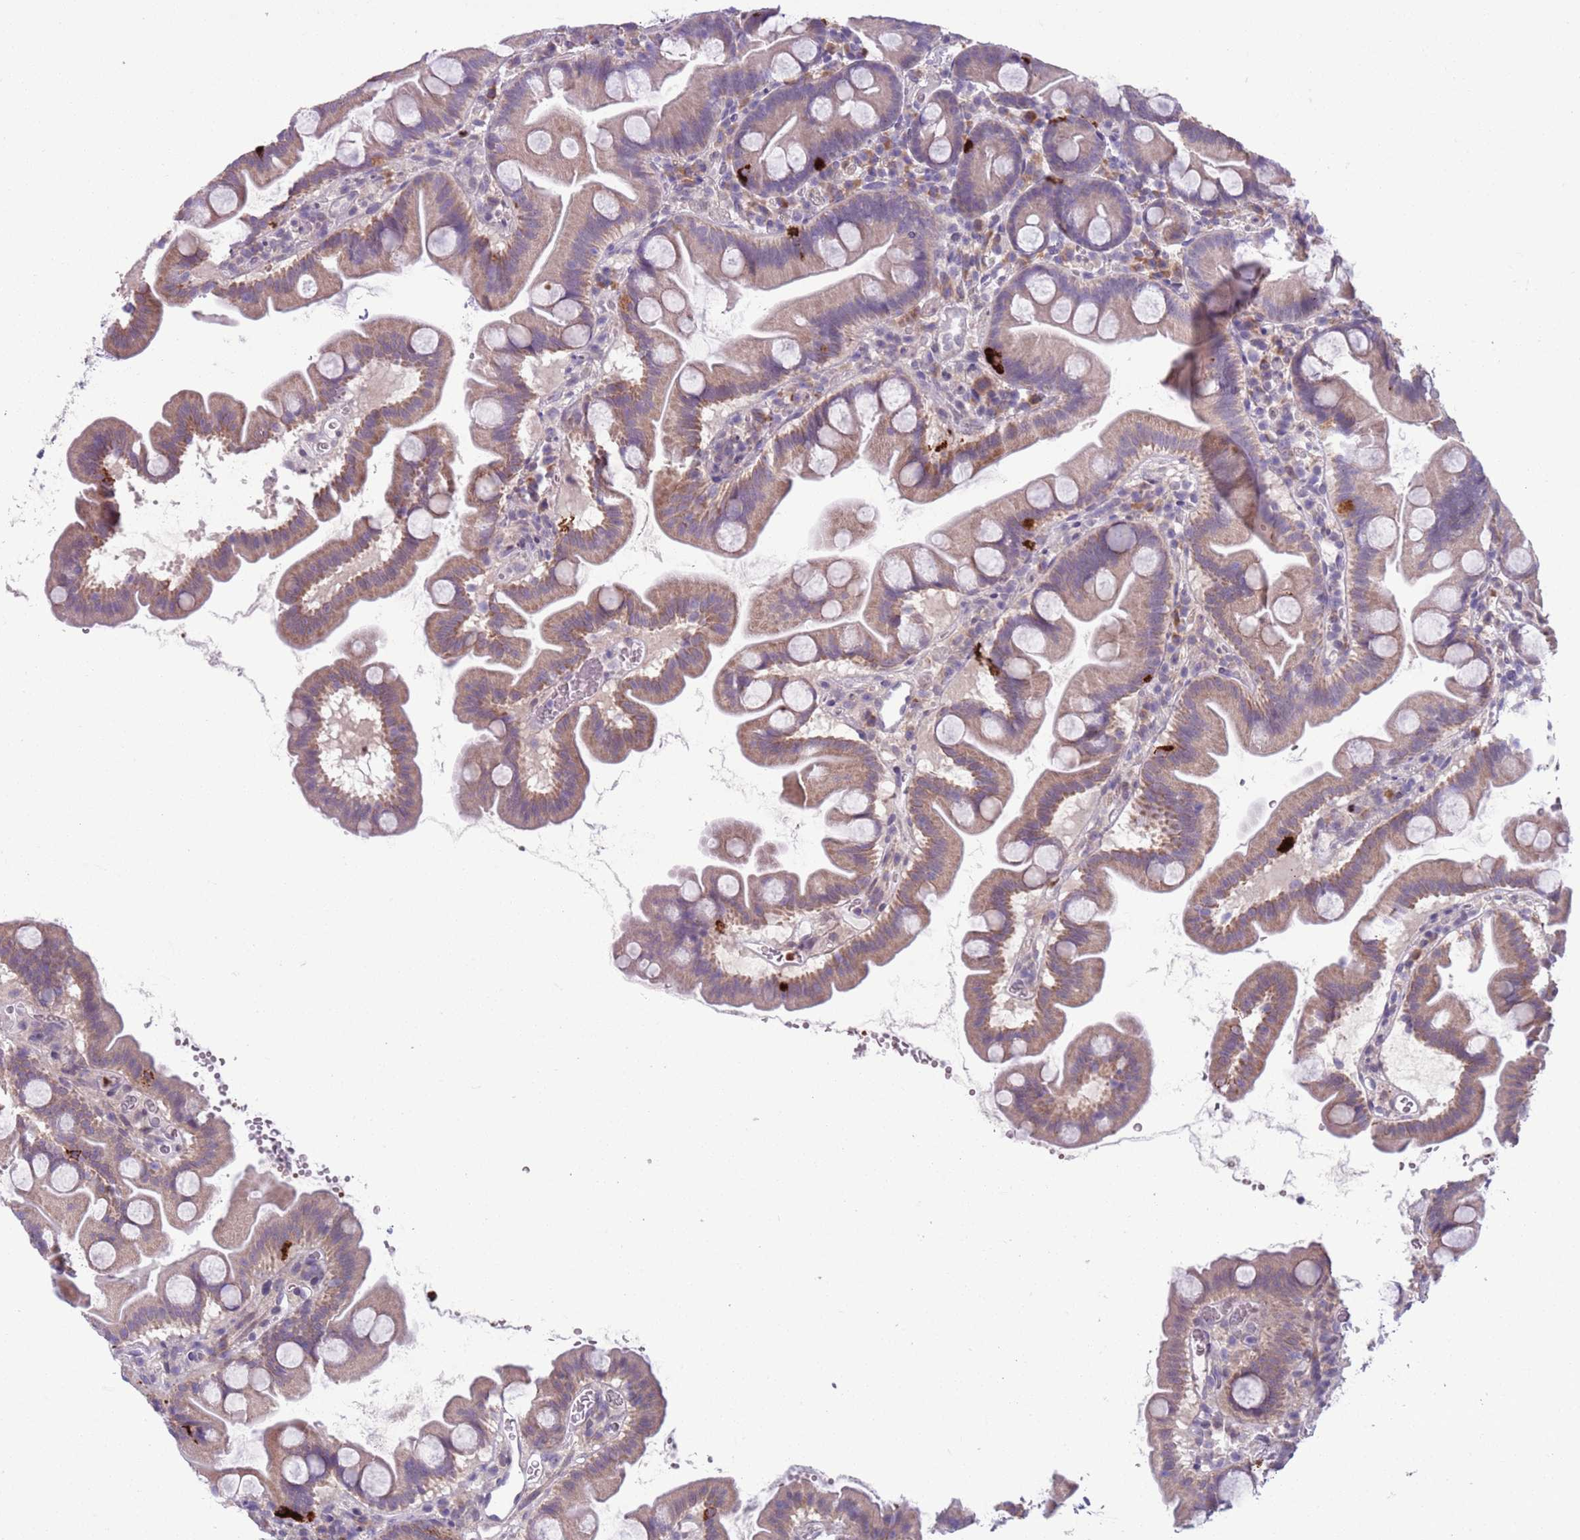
{"staining": {"intensity": "weak", "quantity": "25%-75%", "location": "cytoplasmic/membranous"}, "tissue": "small intestine", "cell_type": "Glandular cells", "image_type": "normal", "snomed": [{"axis": "morphology", "description": "Normal tissue, NOS"}, {"axis": "topography", "description": "Small intestine"}], "caption": "Weak cytoplasmic/membranous positivity for a protein is identified in about 25%-75% of glandular cells of benign small intestine using IHC.", "gene": "ADCY7", "patient": {"sex": "female", "age": 68}}